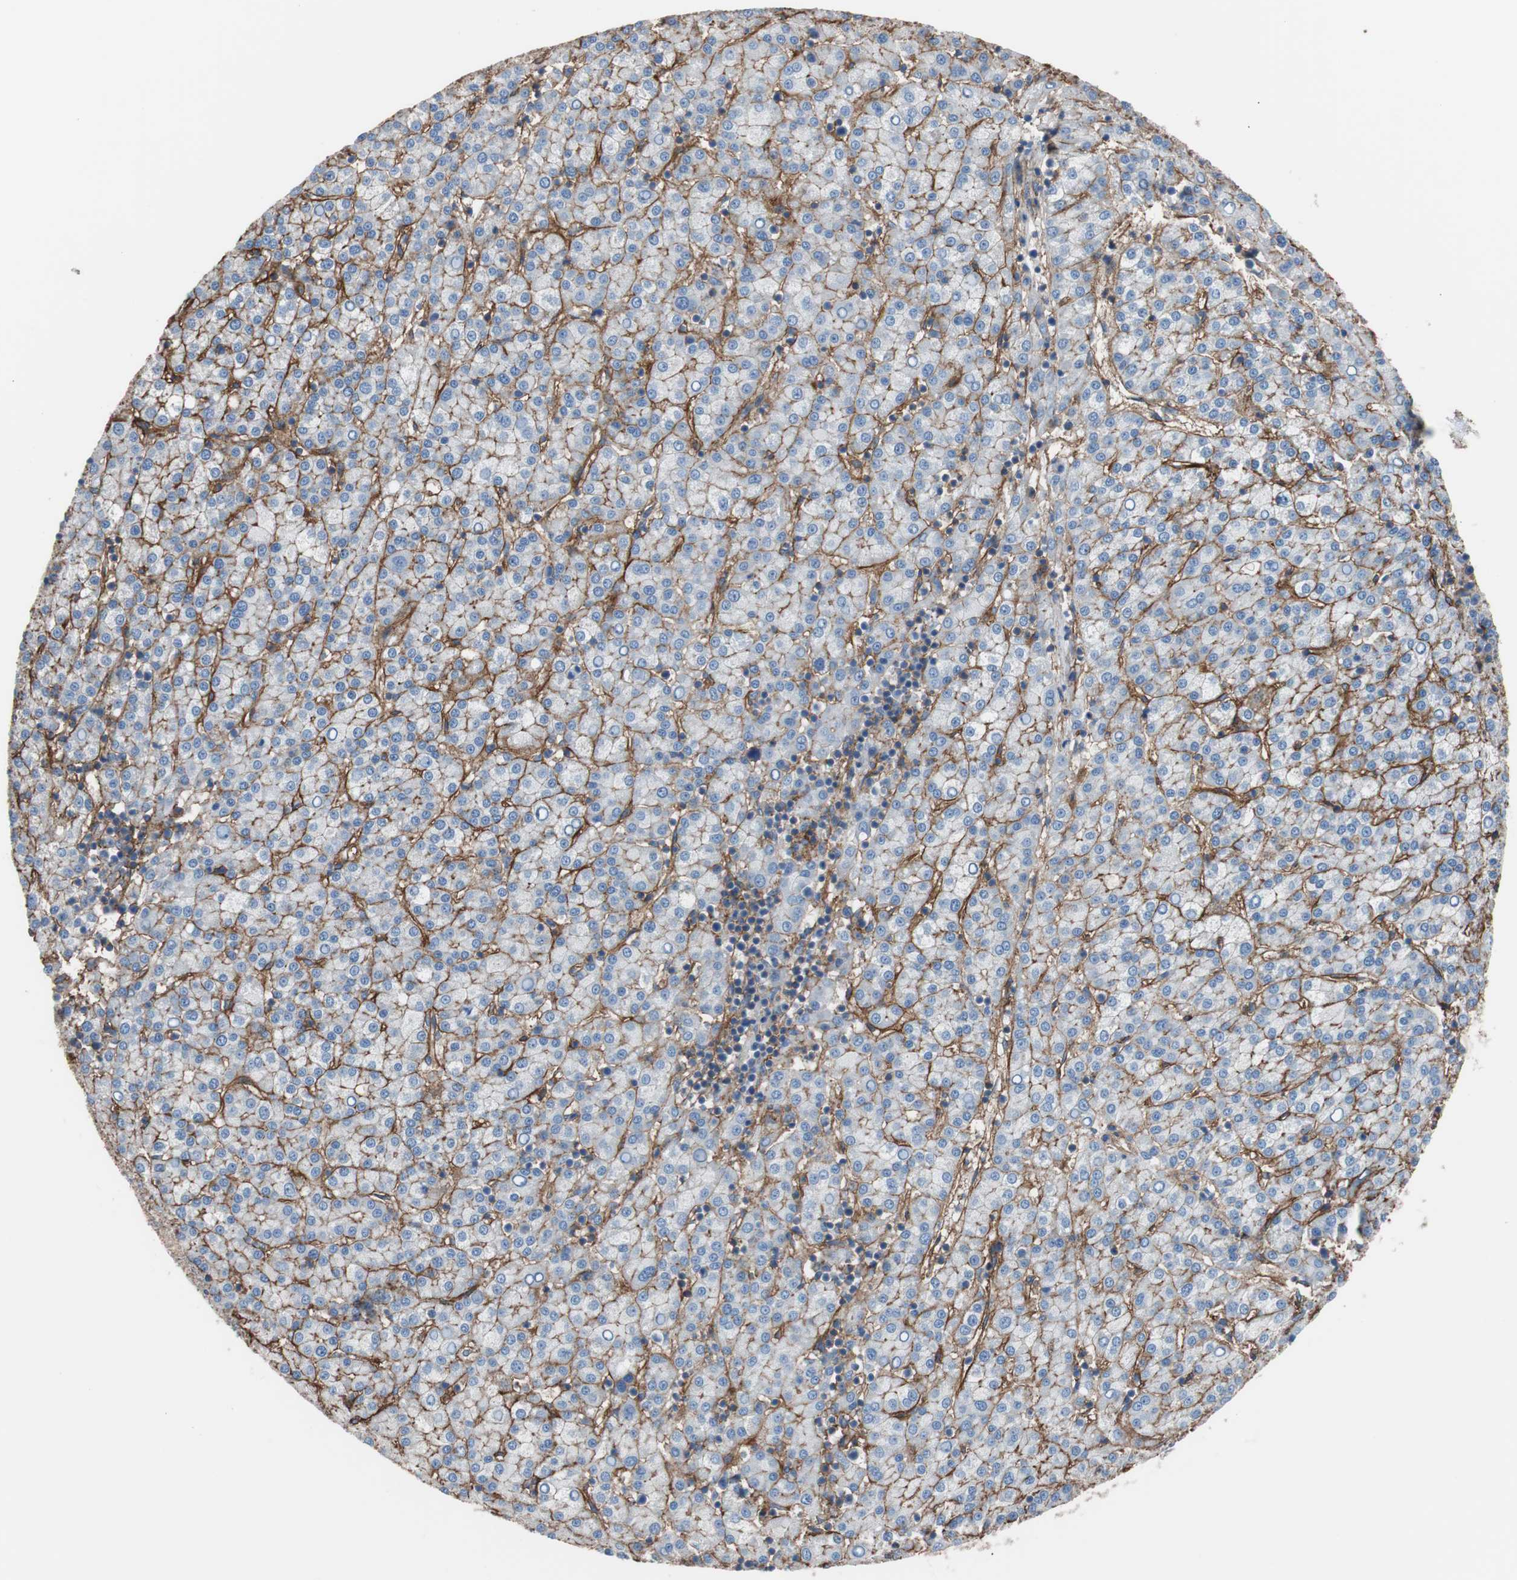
{"staining": {"intensity": "weak", "quantity": "25%-75%", "location": "cytoplasmic/membranous"}, "tissue": "liver cancer", "cell_type": "Tumor cells", "image_type": "cancer", "snomed": [{"axis": "morphology", "description": "Carcinoma, Hepatocellular, NOS"}, {"axis": "topography", "description": "Liver"}], "caption": "Protein expression analysis of human hepatocellular carcinoma (liver) reveals weak cytoplasmic/membranous expression in about 25%-75% of tumor cells. (IHC, brightfield microscopy, high magnification).", "gene": "CD81", "patient": {"sex": "female", "age": 58}}